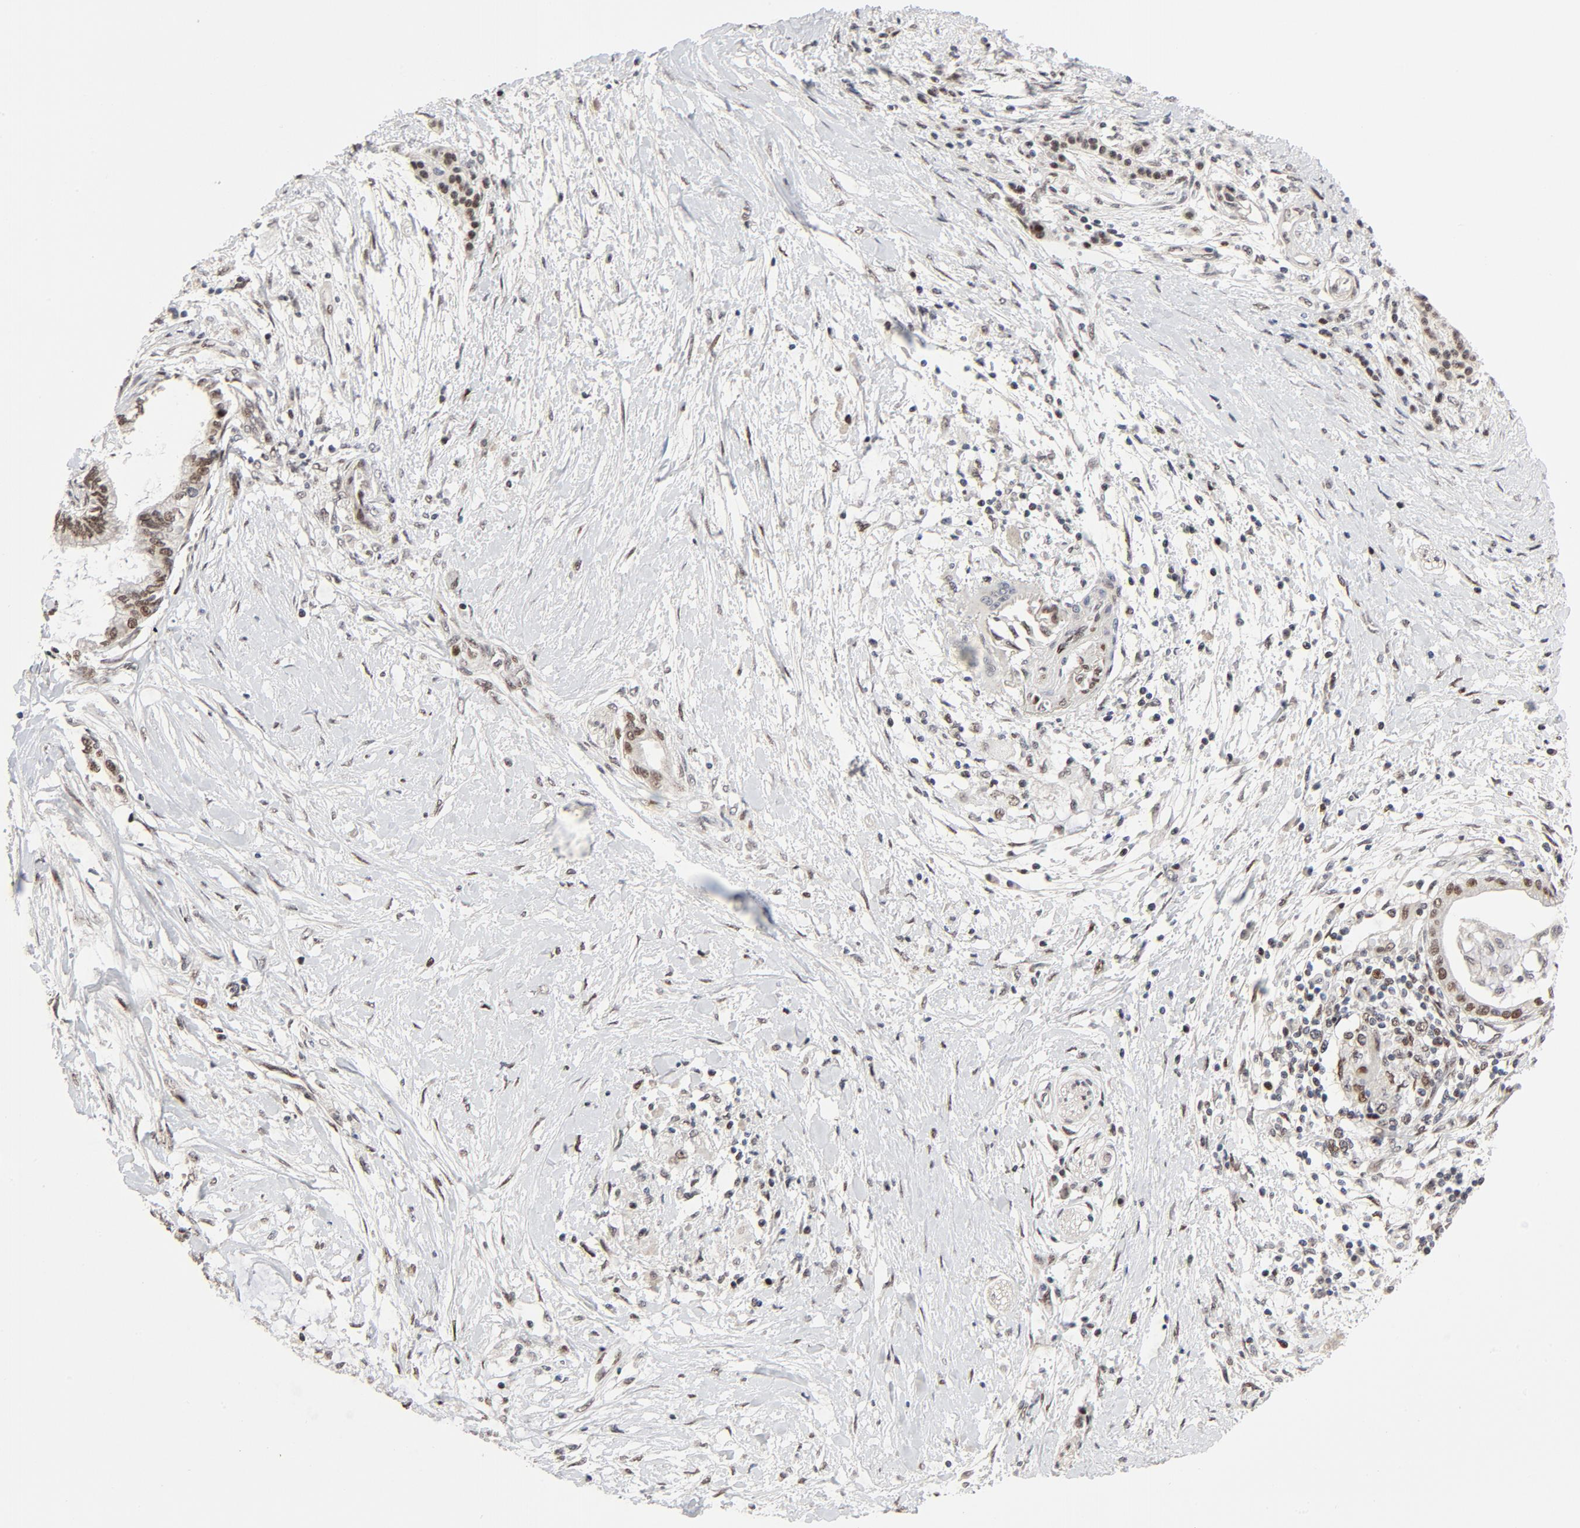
{"staining": {"intensity": "moderate", "quantity": "25%-75%", "location": "nuclear"}, "tissue": "pancreatic cancer", "cell_type": "Tumor cells", "image_type": "cancer", "snomed": [{"axis": "morphology", "description": "Adenocarcinoma, NOS"}, {"axis": "topography", "description": "Pancreas"}], "caption": "High-magnification brightfield microscopy of pancreatic cancer stained with DAB (brown) and counterstained with hematoxylin (blue). tumor cells exhibit moderate nuclear positivity is identified in approximately25%-75% of cells. (DAB IHC, brown staining for protein, blue staining for nuclei).", "gene": "GTF2I", "patient": {"sex": "female", "age": 64}}